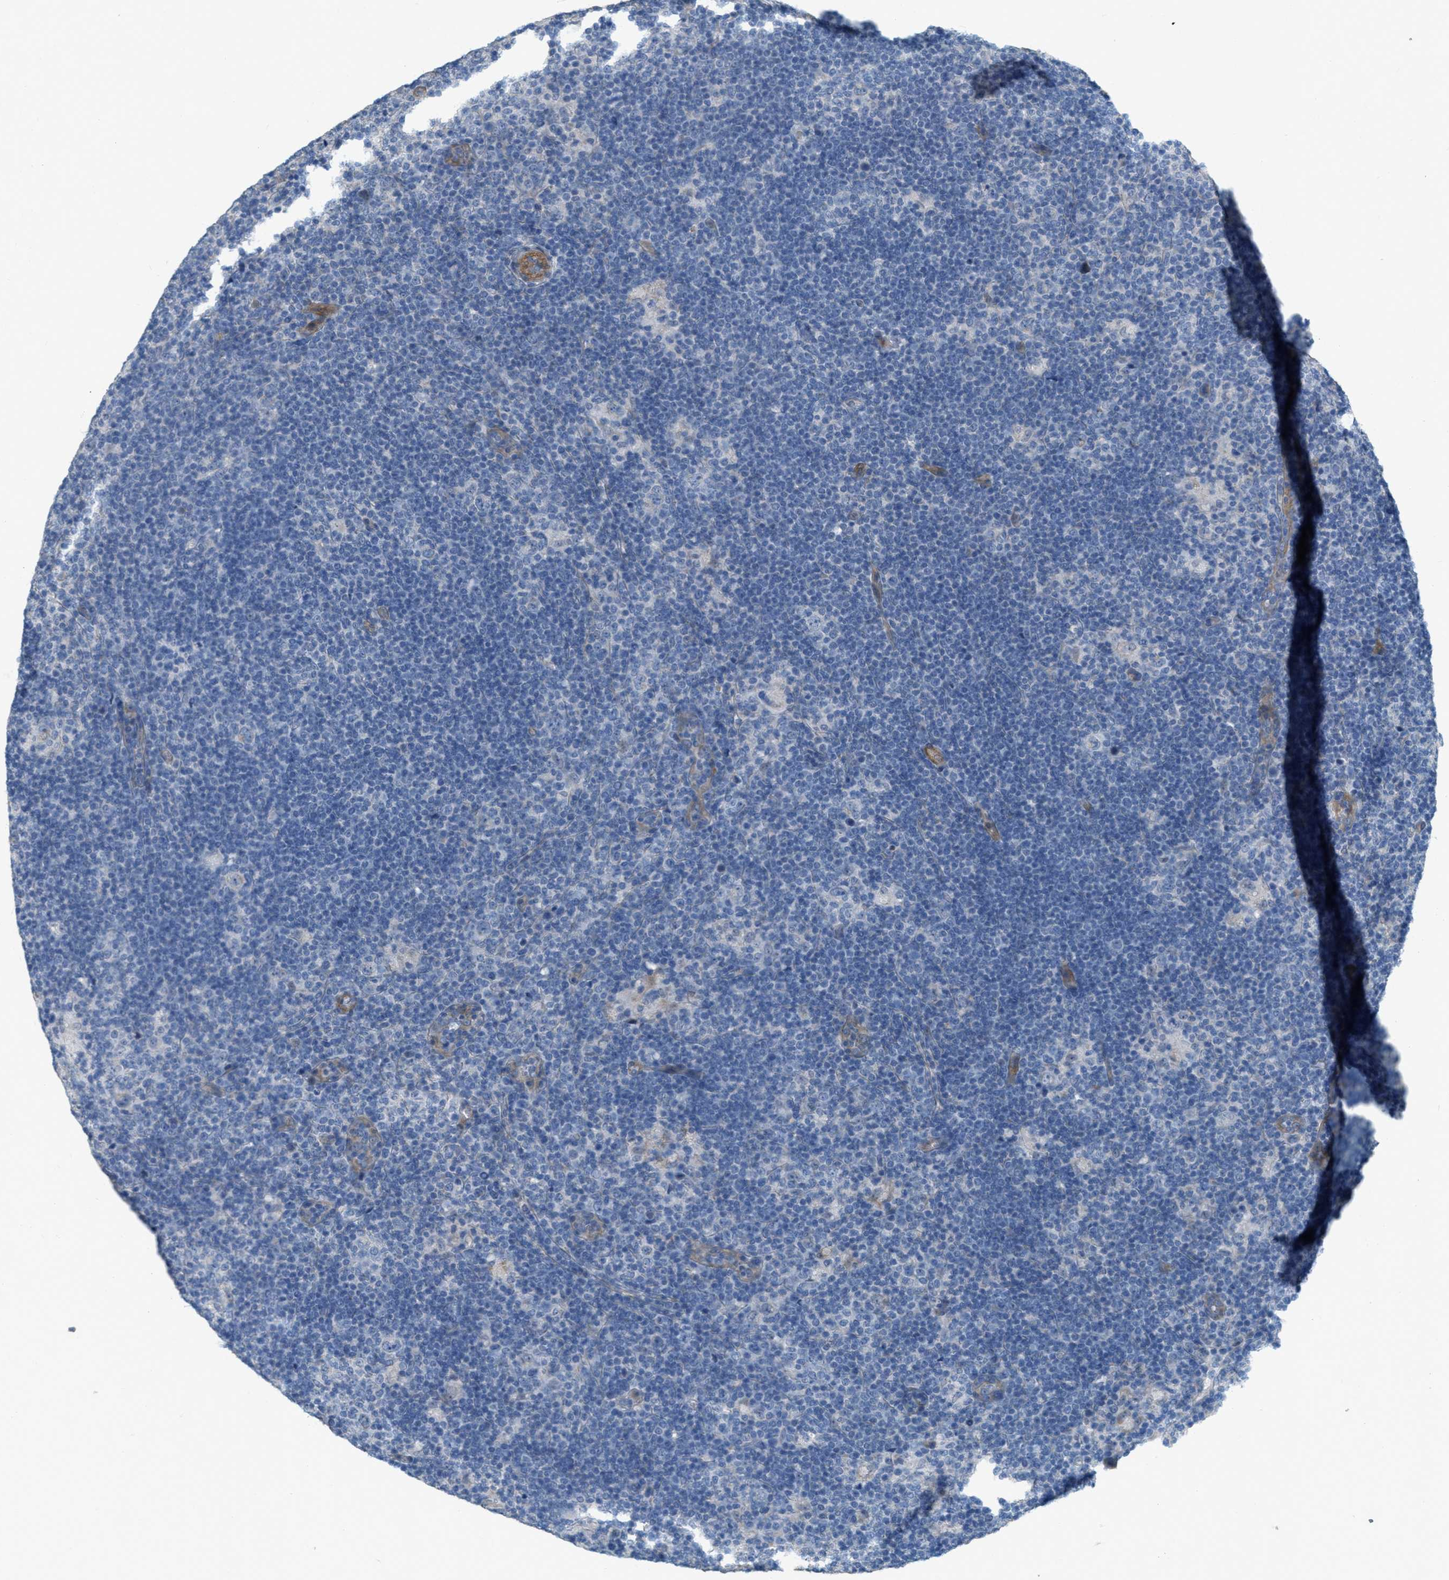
{"staining": {"intensity": "negative", "quantity": "none", "location": "none"}, "tissue": "lymphoma", "cell_type": "Tumor cells", "image_type": "cancer", "snomed": [{"axis": "morphology", "description": "Hodgkin's disease, NOS"}, {"axis": "topography", "description": "Lymph node"}], "caption": "There is no significant positivity in tumor cells of lymphoma. (DAB (3,3'-diaminobenzidine) immunohistochemistry (IHC) visualized using brightfield microscopy, high magnification).", "gene": "MRS2", "patient": {"sex": "female", "age": 57}}